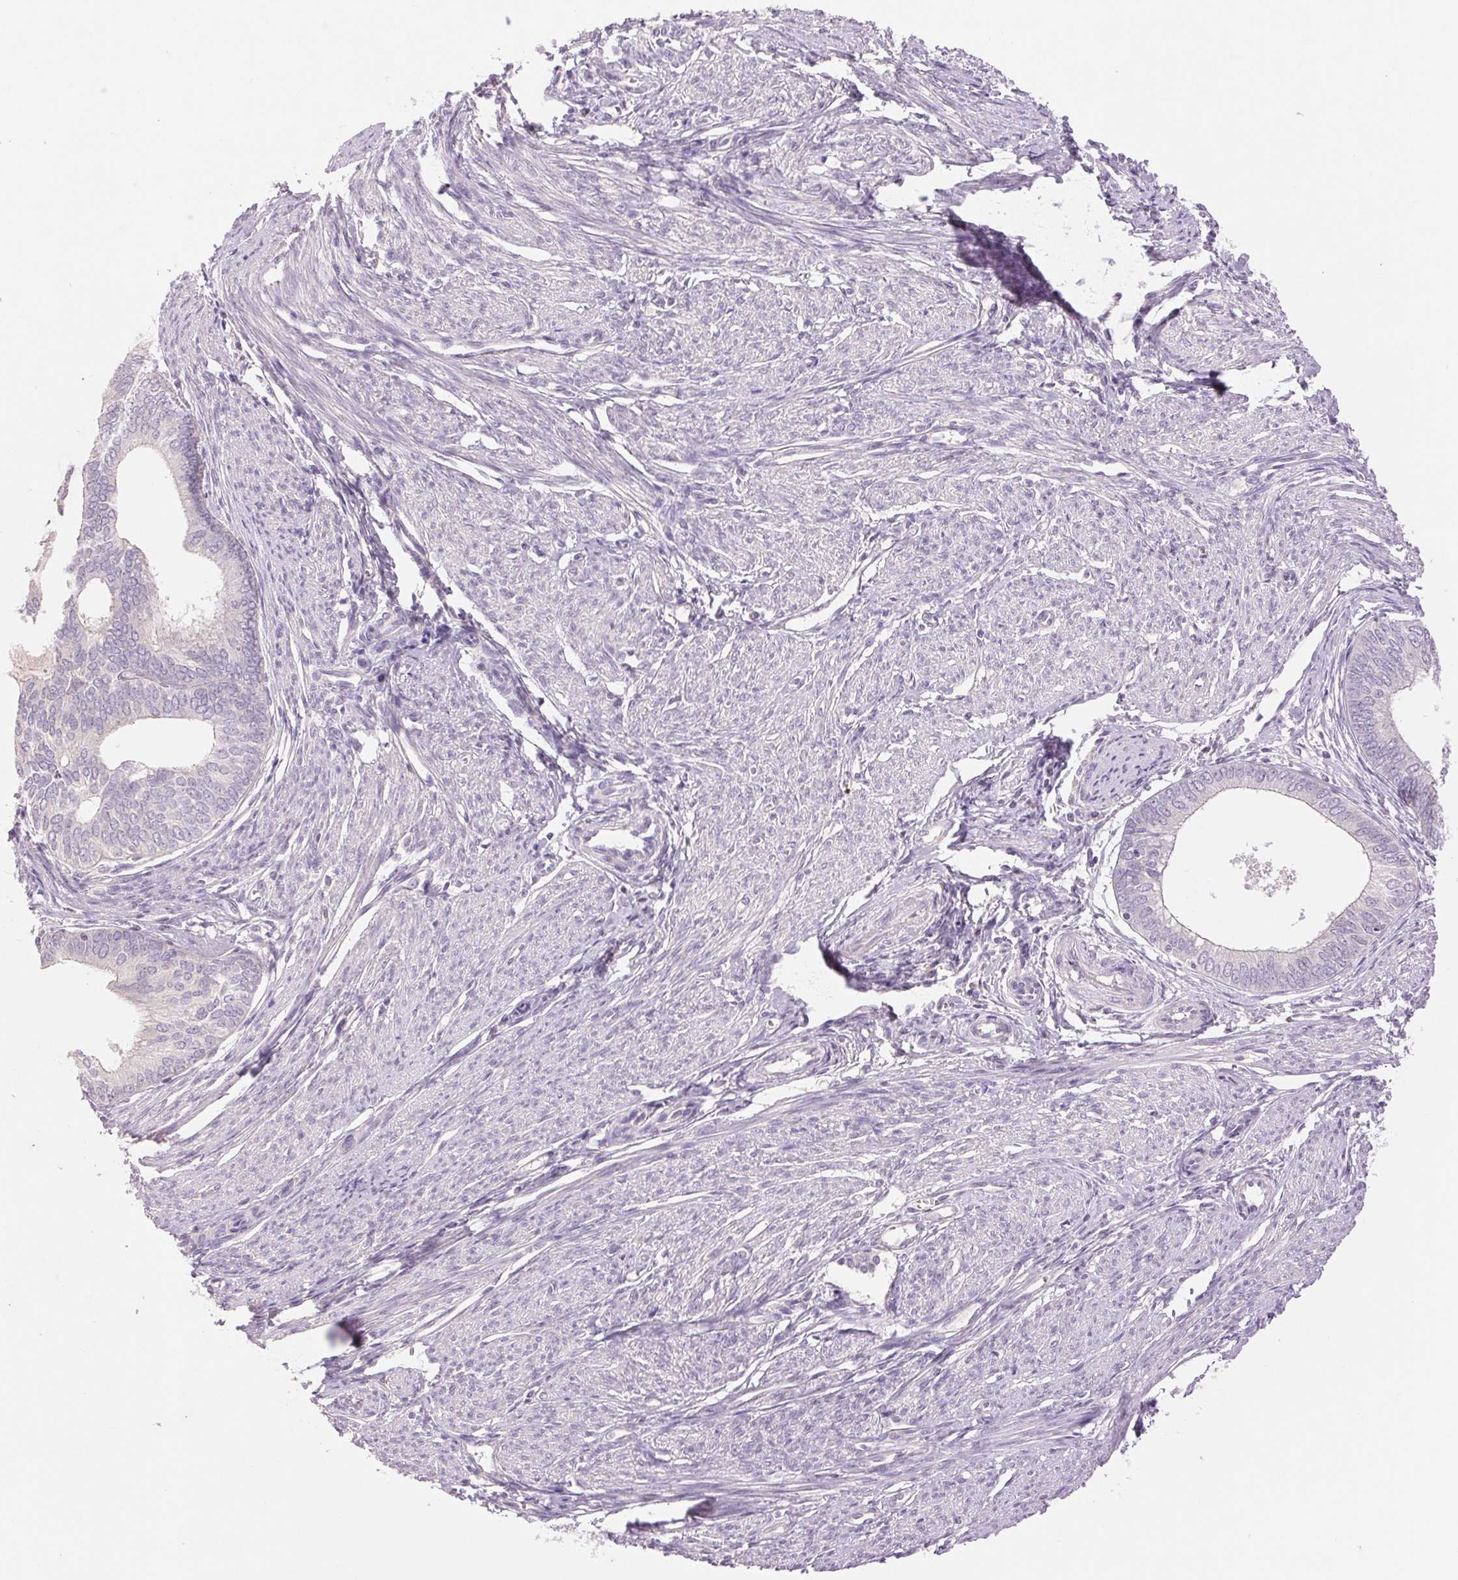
{"staining": {"intensity": "negative", "quantity": "none", "location": "none"}, "tissue": "endometrial cancer", "cell_type": "Tumor cells", "image_type": "cancer", "snomed": [{"axis": "morphology", "description": "Adenocarcinoma, NOS"}, {"axis": "topography", "description": "Endometrium"}], "caption": "Immunohistochemical staining of adenocarcinoma (endometrial) shows no significant staining in tumor cells. (Stains: DAB (3,3'-diaminobenzidine) immunohistochemistry with hematoxylin counter stain, Microscopy: brightfield microscopy at high magnification).", "gene": "FXYD4", "patient": {"sex": "female", "age": 75}}